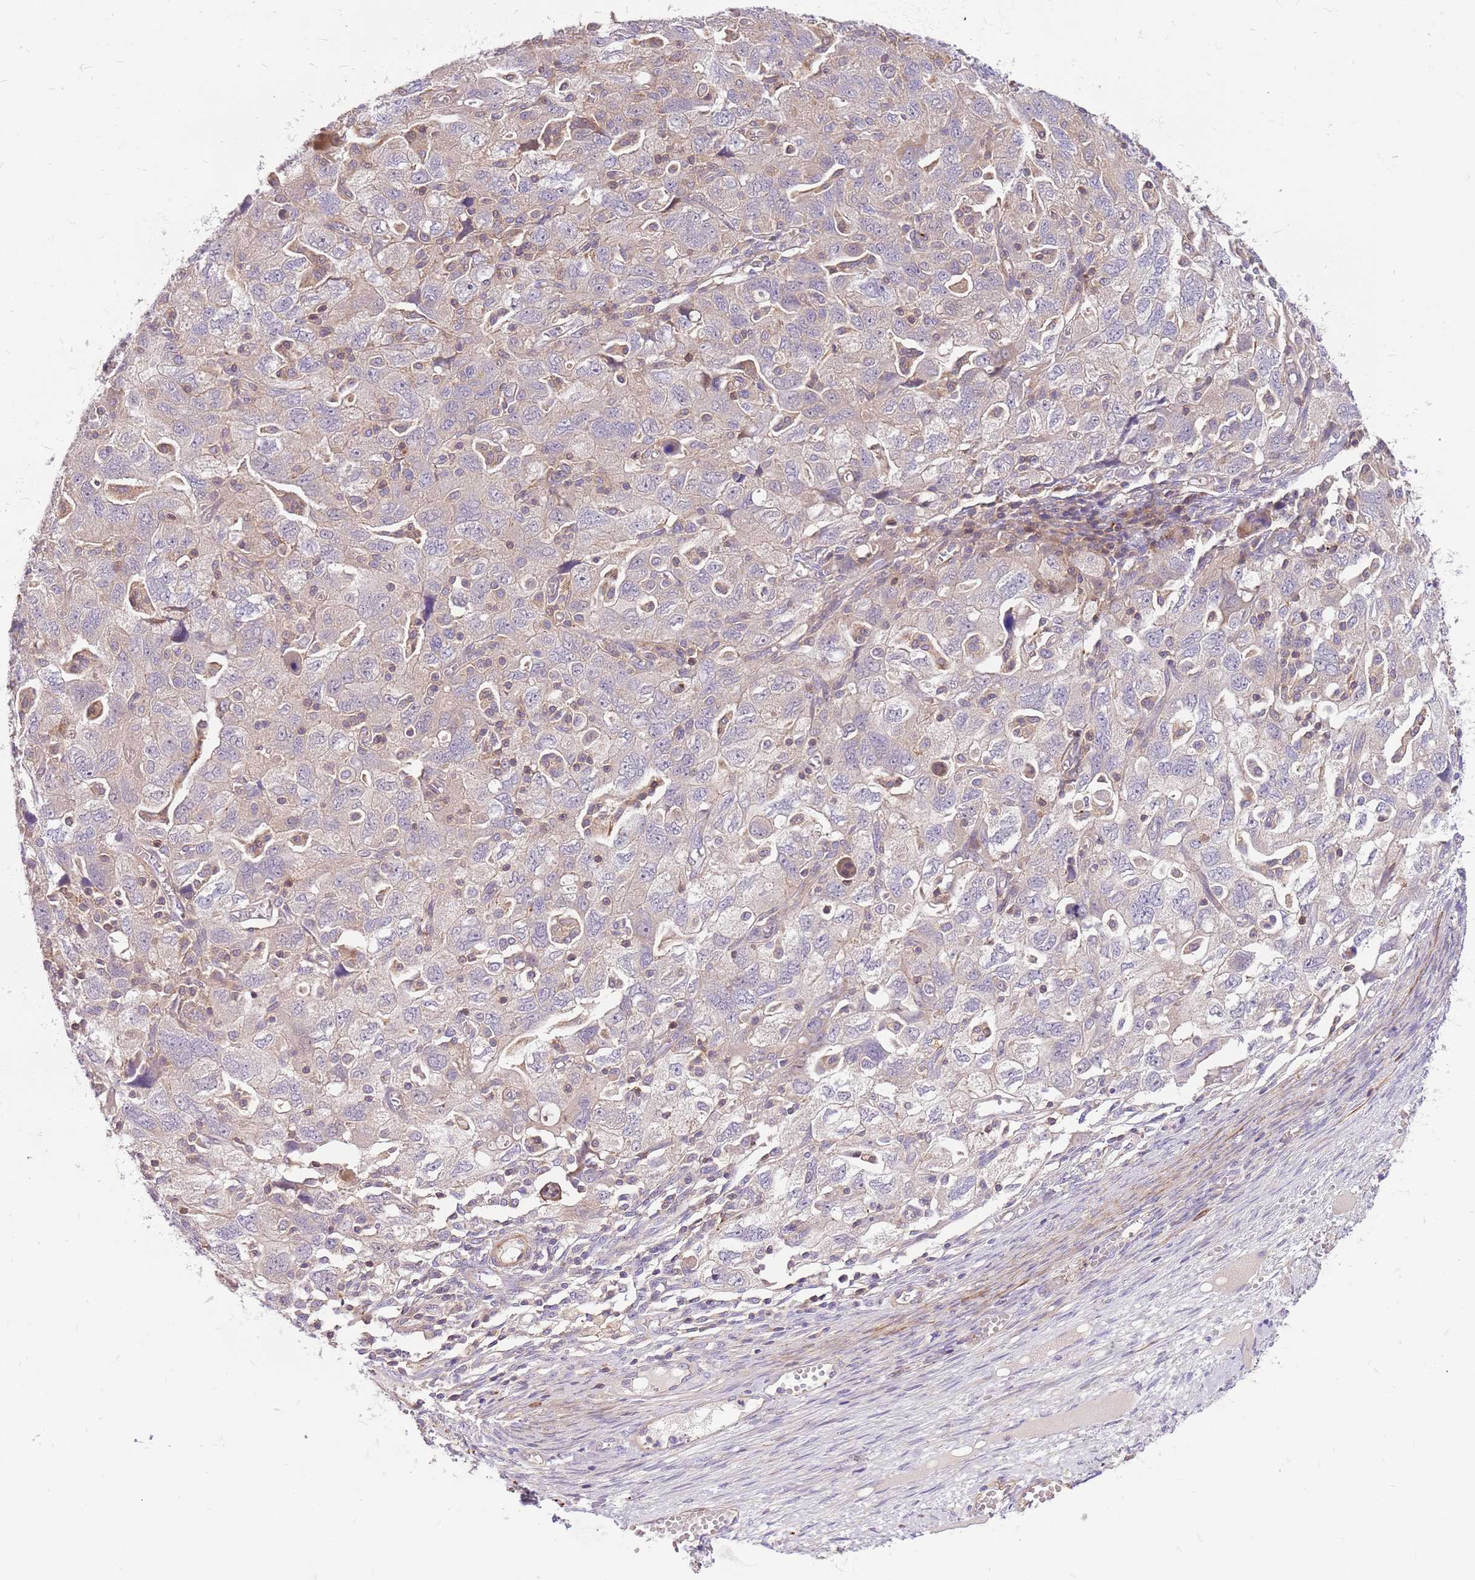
{"staining": {"intensity": "weak", "quantity": "25%-75%", "location": "cytoplasmic/membranous"}, "tissue": "ovarian cancer", "cell_type": "Tumor cells", "image_type": "cancer", "snomed": [{"axis": "morphology", "description": "Carcinoma, NOS"}, {"axis": "morphology", "description": "Cystadenocarcinoma, serous, NOS"}, {"axis": "topography", "description": "Ovary"}], "caption": "Brown immunohistochemical staining in human ovarian cancer (carcinoma) shows weak cytoplasmic/membranous positivity in approximately 25%-75% of tumor cells.", "gene": "MVD", "patient": {"sex": "female", "age": 69}}